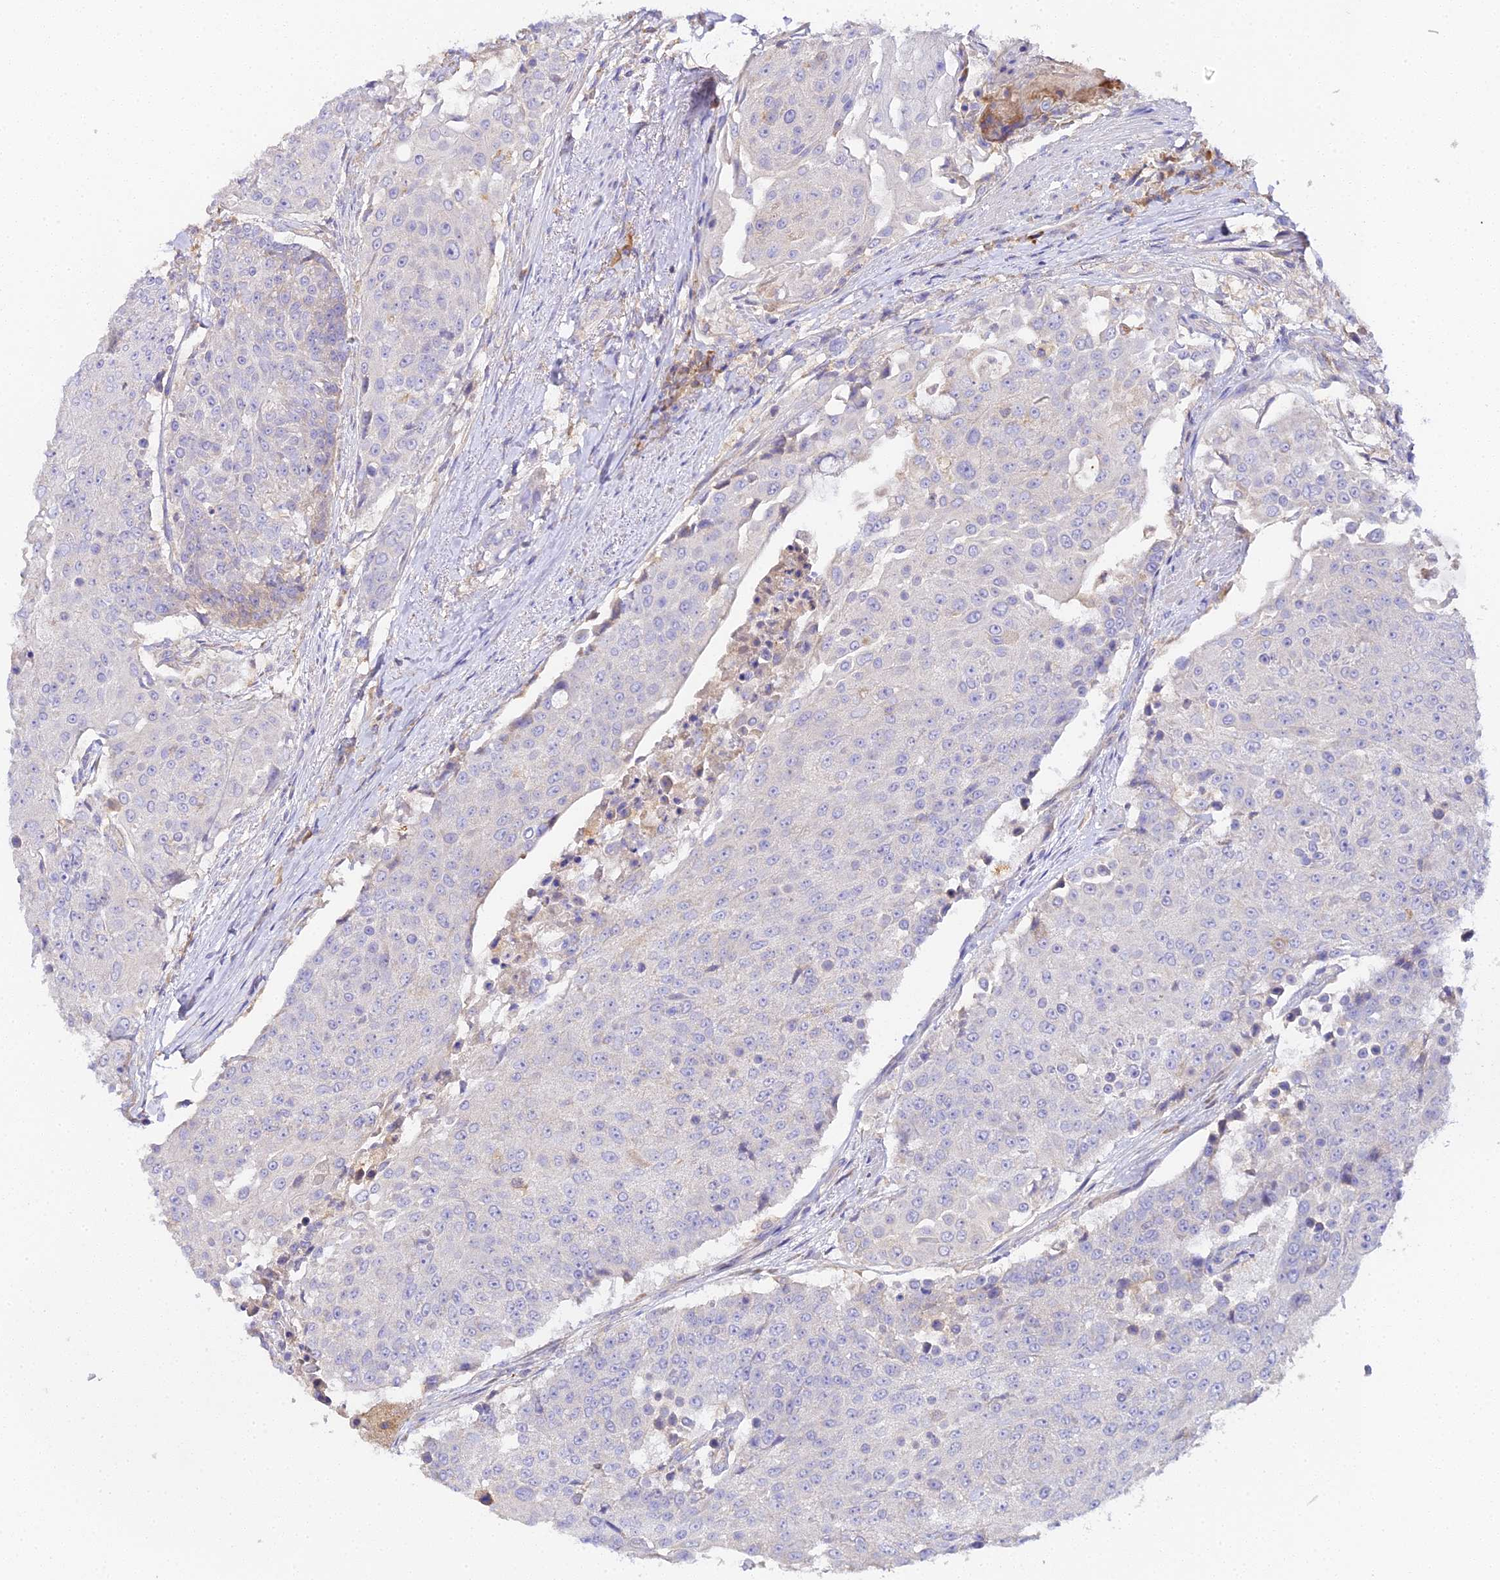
{"staining": {"intensity": "negative", "quantity": "none", "location": "none"}, "tissue": "urothelial cancer", "cell_type": "Tumor cells", "image_type": "cancer", "snomed": [{"axis": "morphology", "description": "Urothelial carcinoma, High grade"}, {"axis": "topography", "description": "Urinary bladder"}], "caption": "Human urothelial cancer stained for a protein using IHC shows no staining in tumor cells.", "gene": "SCX", "patient": {"sex": "female", "age": 63}}